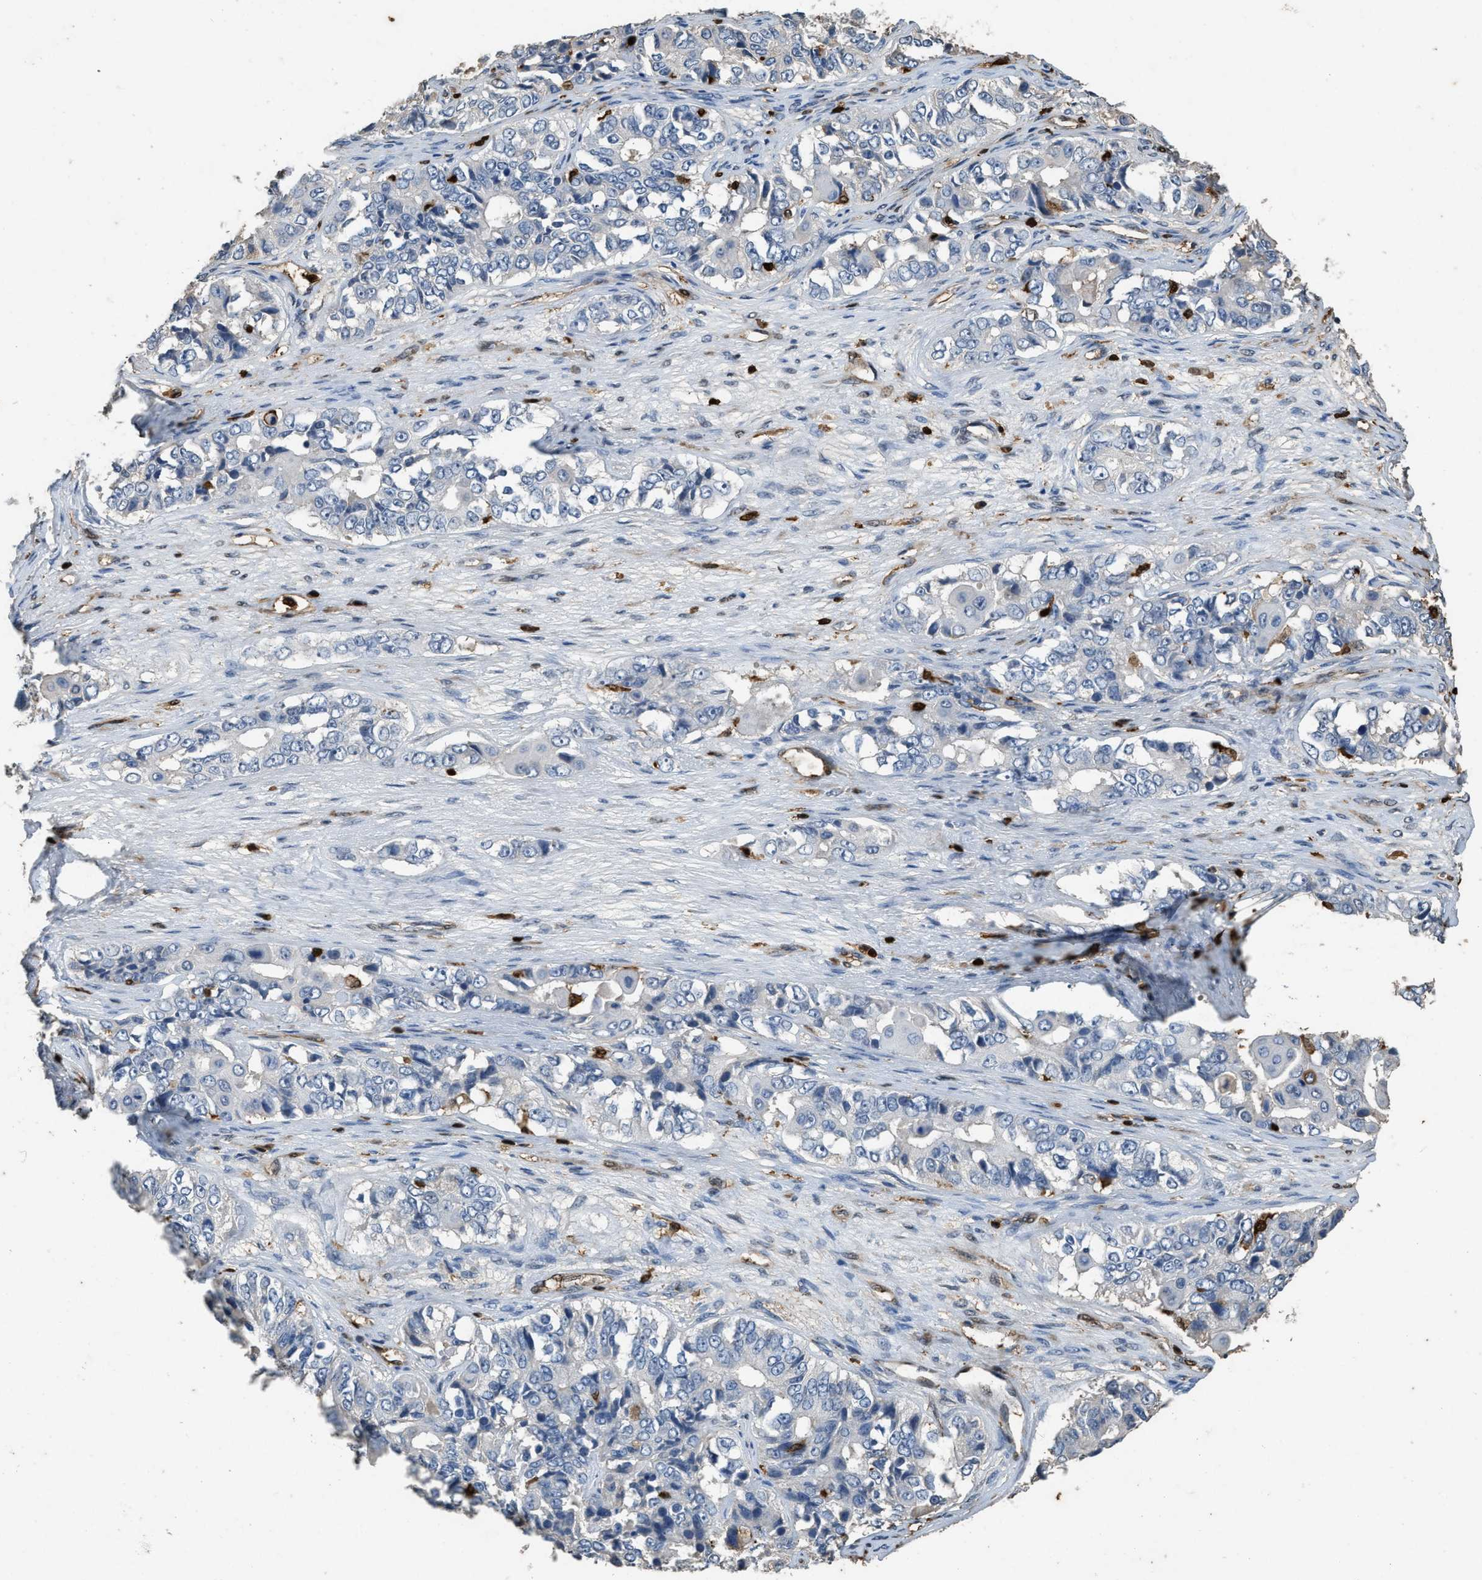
{"staining": {"intensity": "negative", "quantity": "none", "location": "none"}, "tissue": "ovarian cancer", "cell_type": "Tumor cells", "image_type": "cancer", "snomed": [{"axis": "morphology", "description": "Carcinoma, endometroid"}, {"axis": "topography", "description": "Ovary"}], "caption": "IHC of human endometroid carcinoma (ovarian) displays no expression in tumor cells.", "gene": "ARHGDIB", "patient": {"sex": "female", "age": 51}}